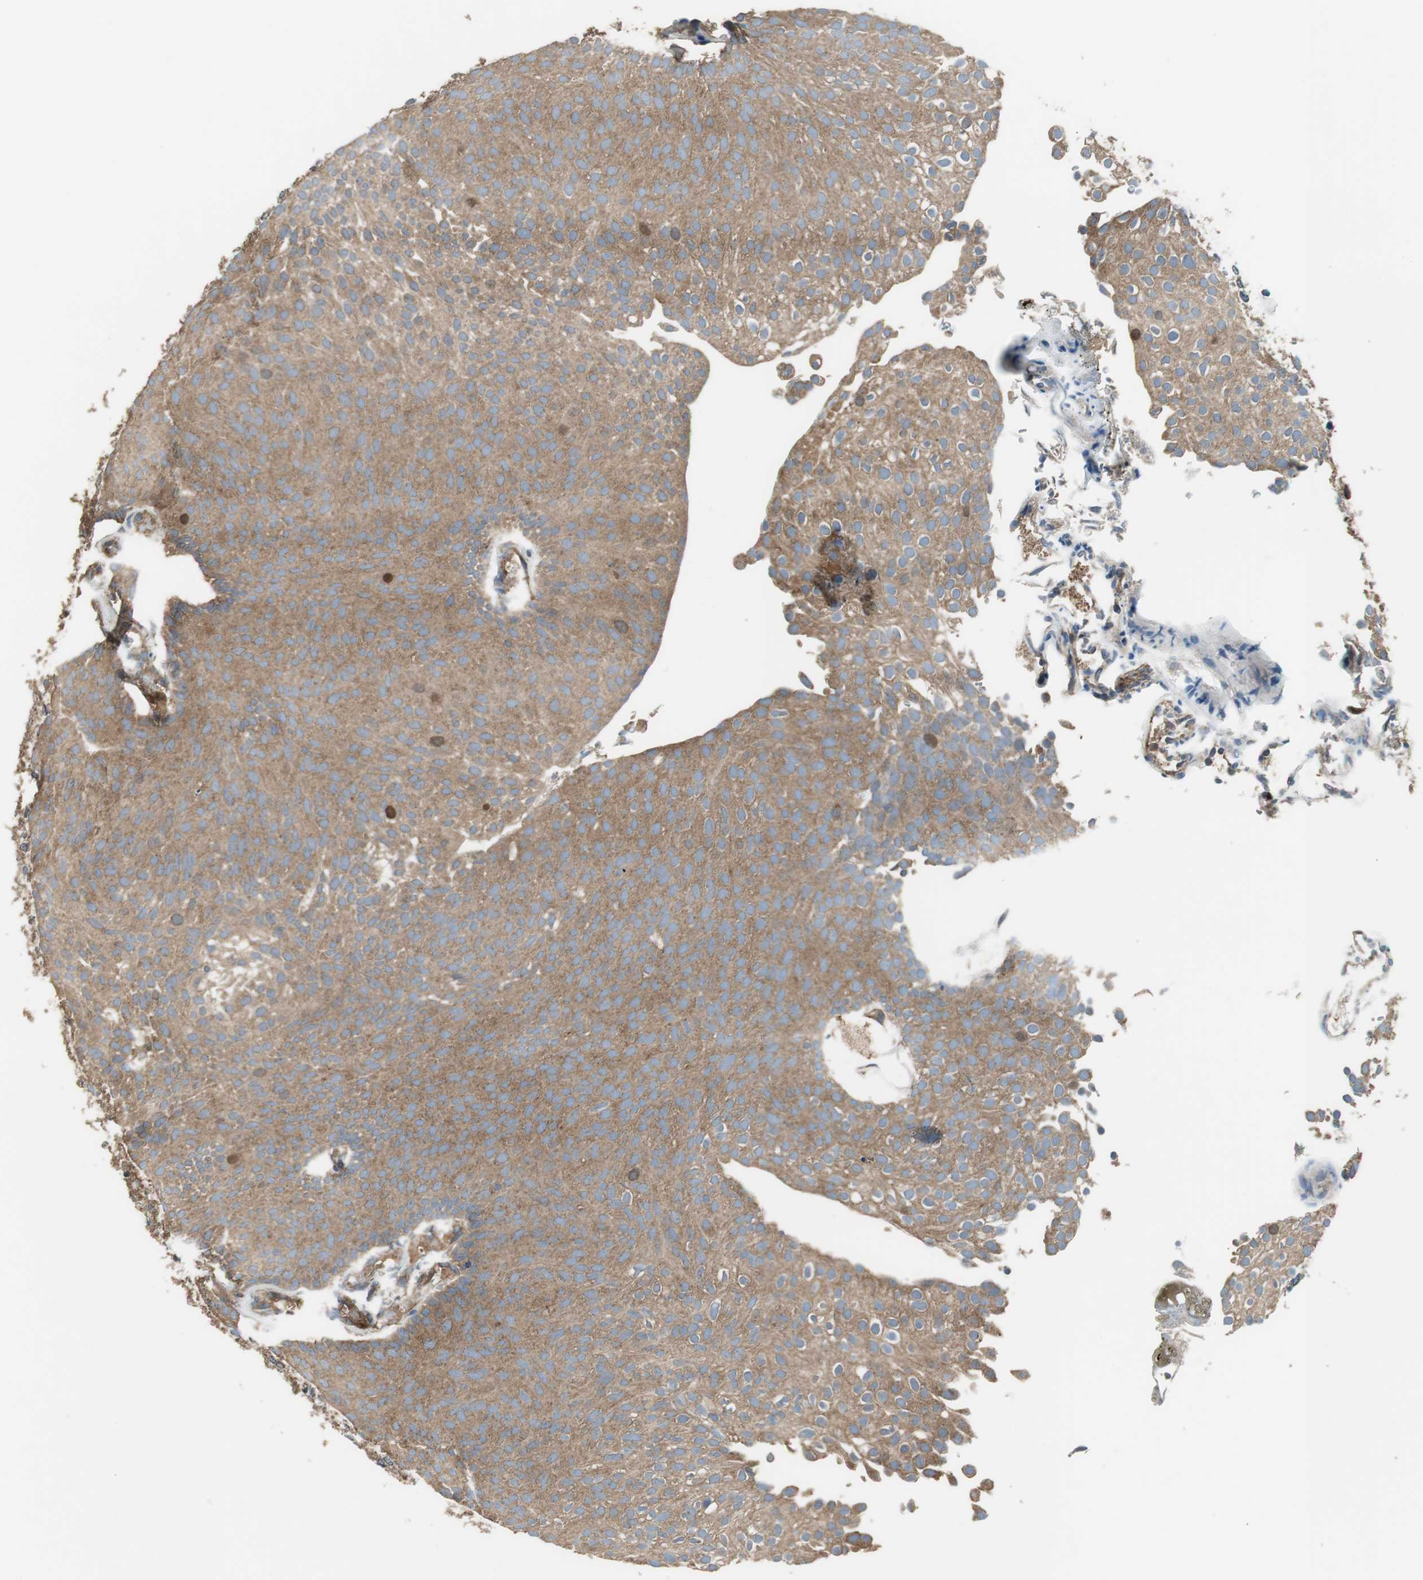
{"staining": {"intensity": "moderate", "quantity": ">75%", "location": "cytoplasmic/membranous"}, "tissue": "urothelial cancer", "cell_type": "Tumor cells", "image_type": "cancer", "snomed": [{"axis": "morphology", "description": "Urothelial carcinoma, Low grade"}, {"axis": "topography", "description": "Urinary bladder"}], "caption": "The micrograph shows staining of urothelial cancer, revealing moderate cytoplasmic/membranous protein staining (brown color) within tumor cells.", "gene": "PI4KB", "patient": {"sex": "male", "age": 78}}